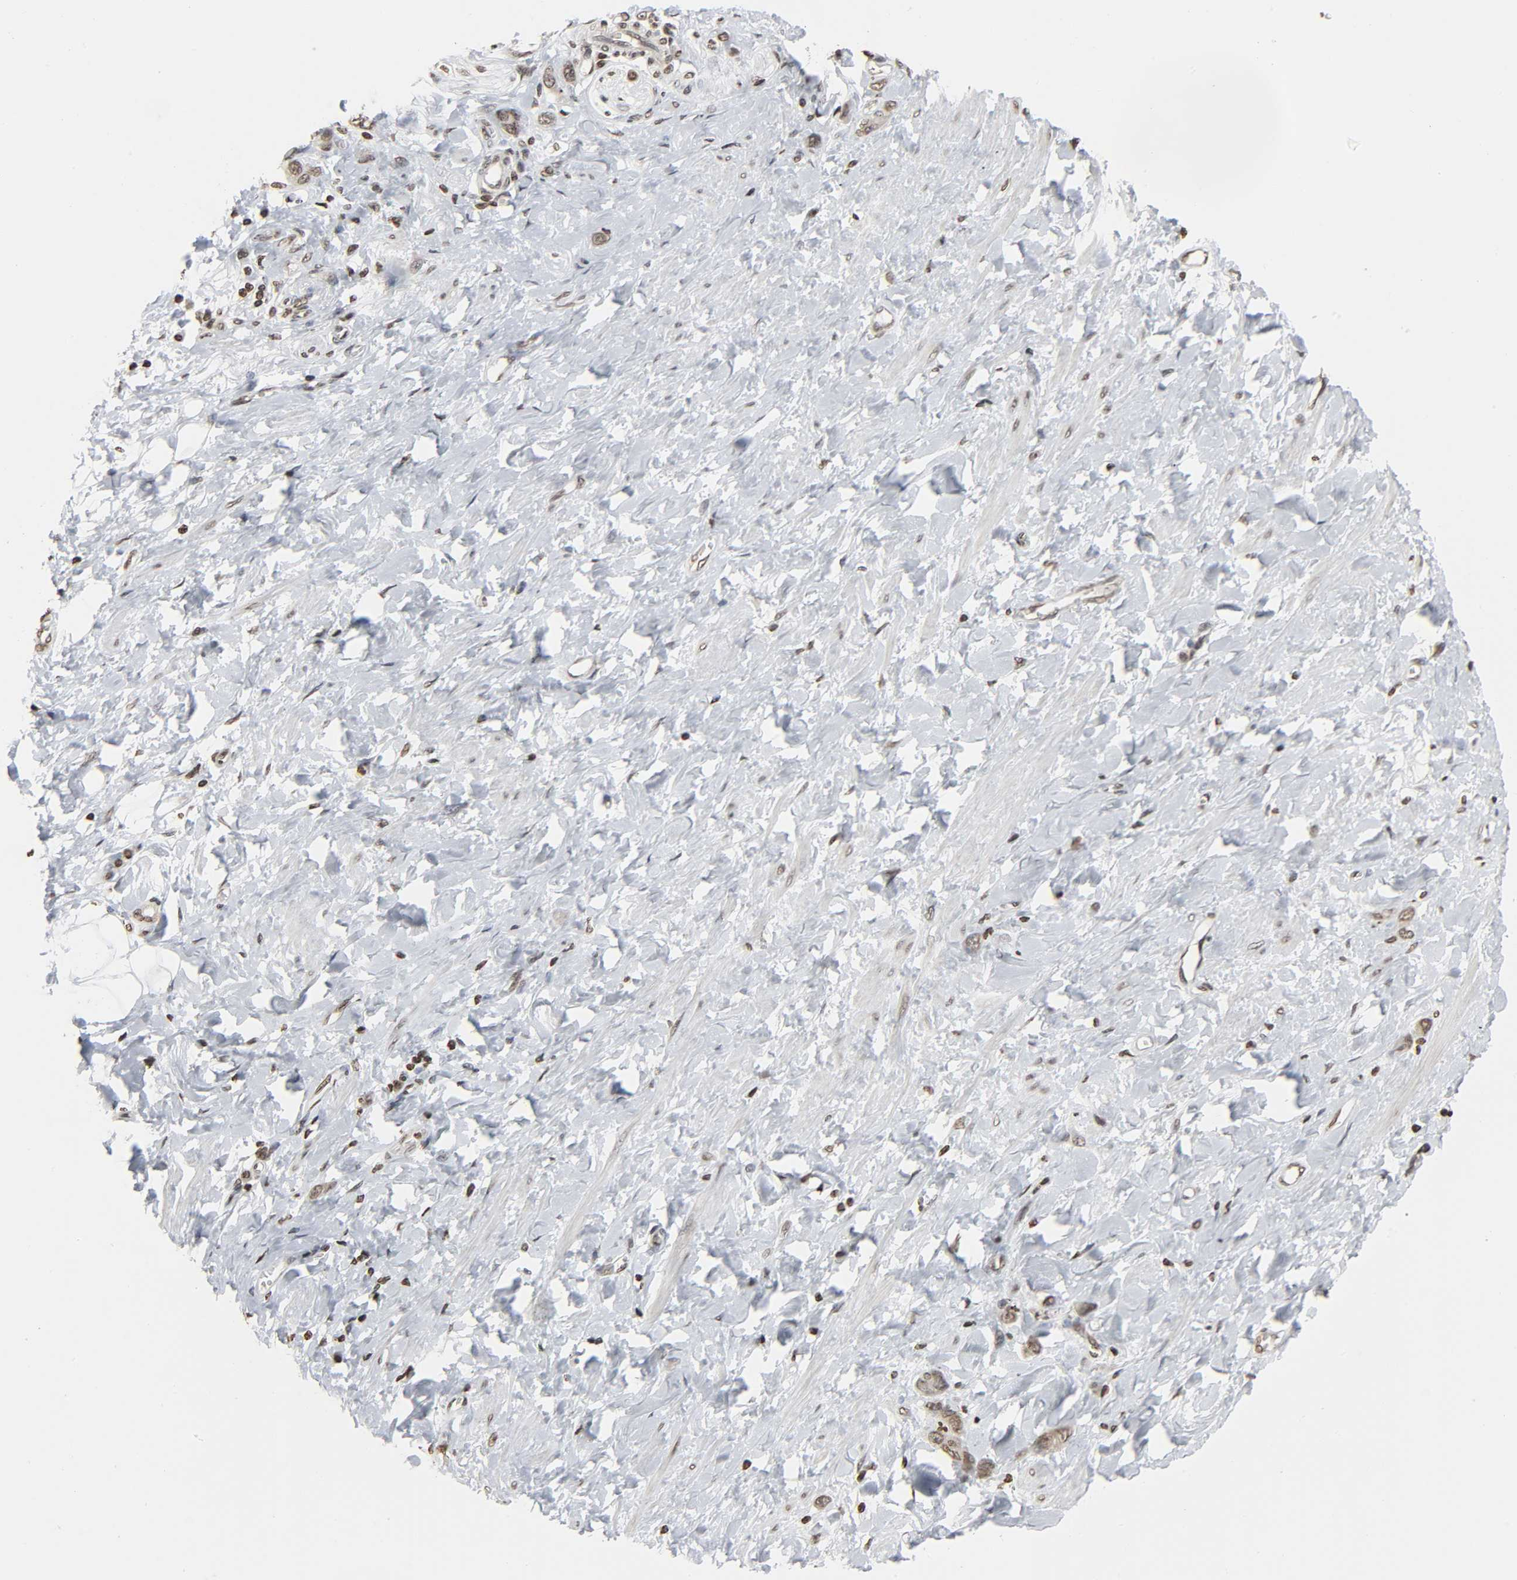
{"staining": {"intensity": "moderate", "quantity": ">75%", "location": "nuclear"}, "tissue": "stomach cancer", "cell_type": "Tumor cells", "image_type": "cancer", "snomed": [{"axis": "morphology", "description": "Adenocarcinoma, NOS"}, {"axis": "topography", "description": "Stomach"}], "caption": "A photomicrograph of stomach adenocarcinoma stained for a protein exhibits moderate nuclear brown staining in tumor cells.", "gene": "ELAVL1", "patient": {"sex": "male", "age": 82}}